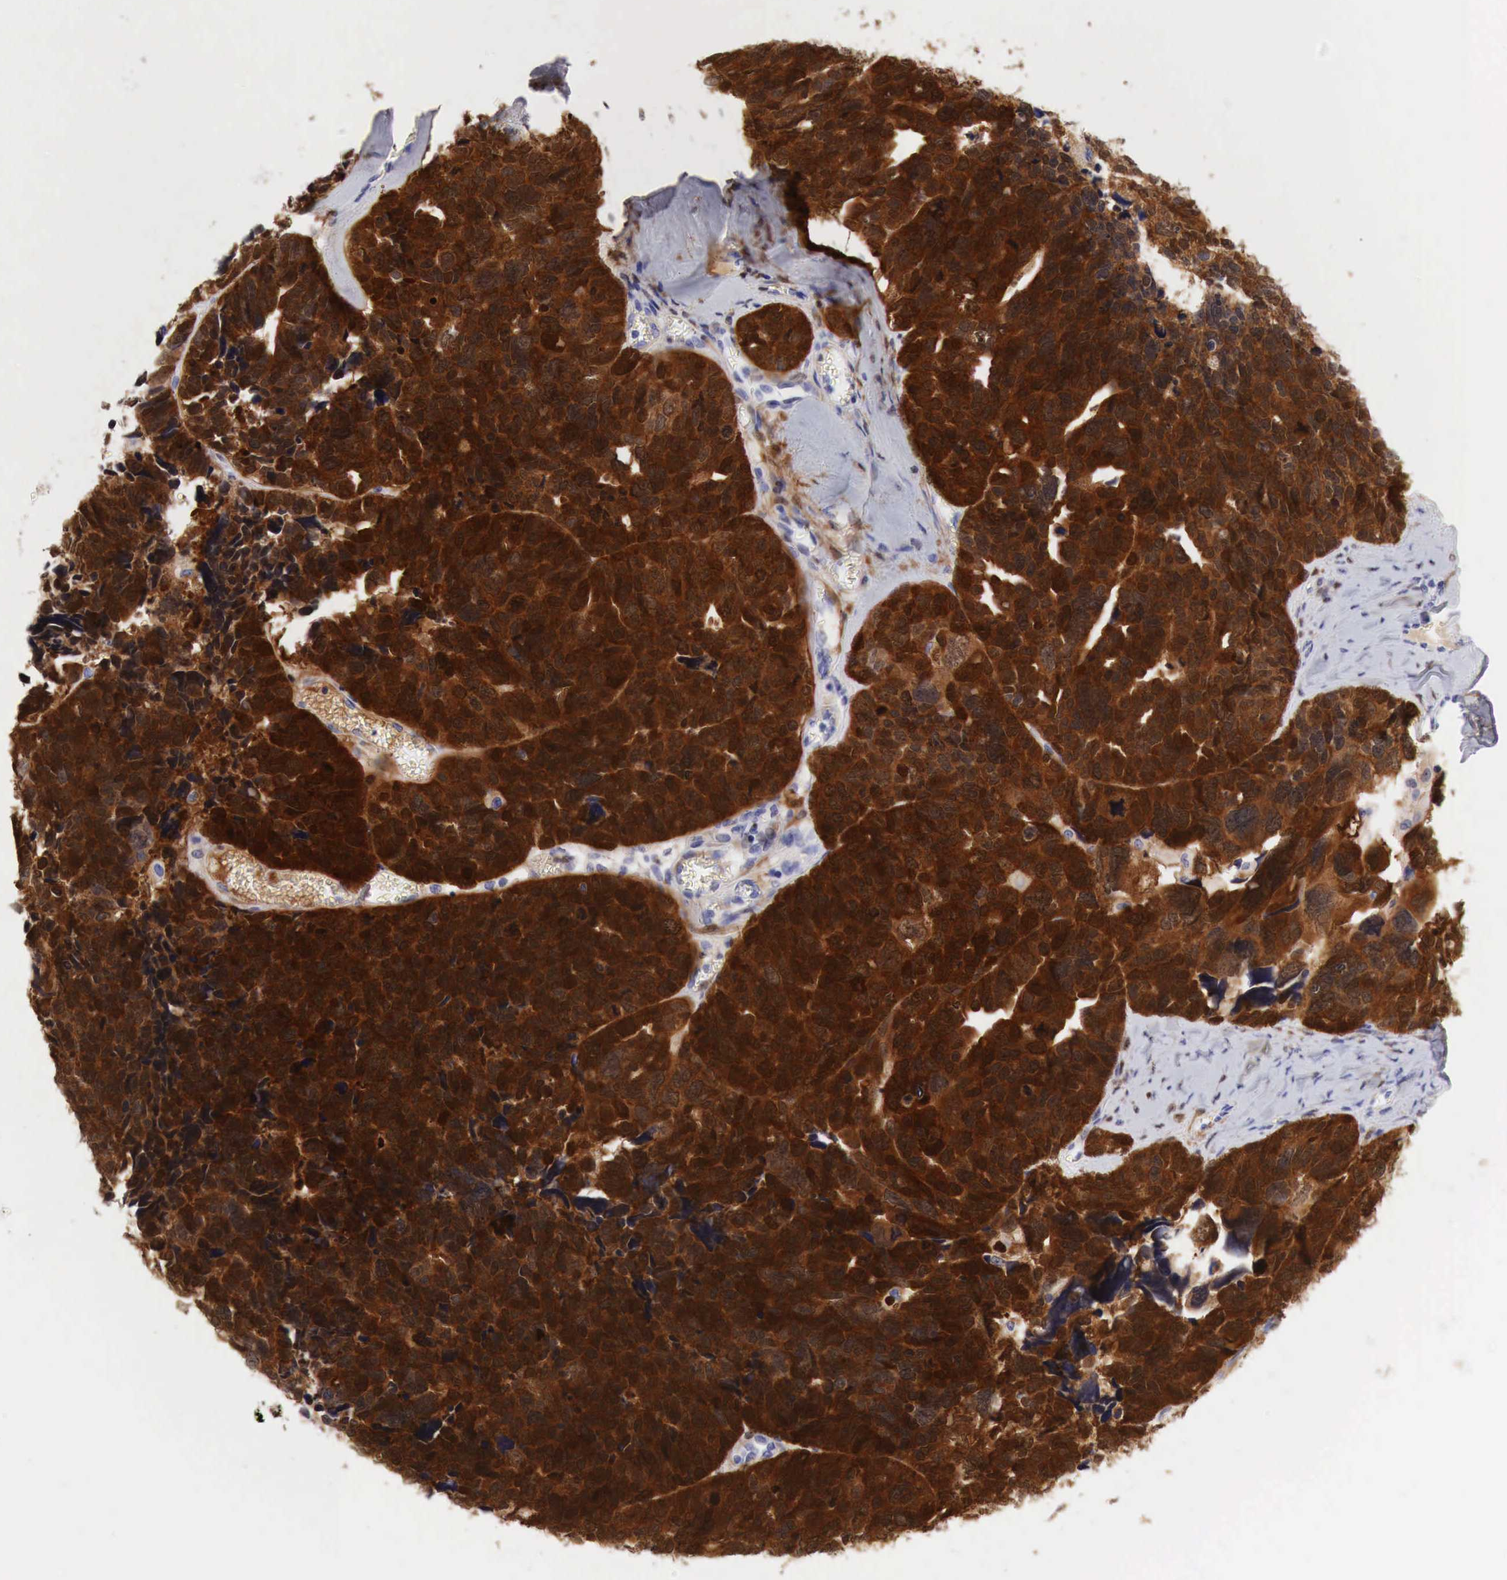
{"staining": {"intensity": "strong", "quantity": ">75%", "location": "cytoplasmic/membranous"}, "tissue": "ovarian cancer", "cell_type": "Tumor cells", "image_type": "cancer", "snomed": [{"axis": "morphology", "description": "Cystadenocarcinoma, serous, NOS"}, {"axis": "topography", "description": "Ovary"}], "caption": "Immunohistochemical staining of ovarian cancer exhibits high levels of strong cytoplasmic/membranous staining in about >75% of tumor cells. The staining was performed using DAB, with brown indicating positive protein expression. Nuclei are stained blue with hematoxylin.", "gene": "CDKN2A", "patient": {"sex": "female", "age": 77}}